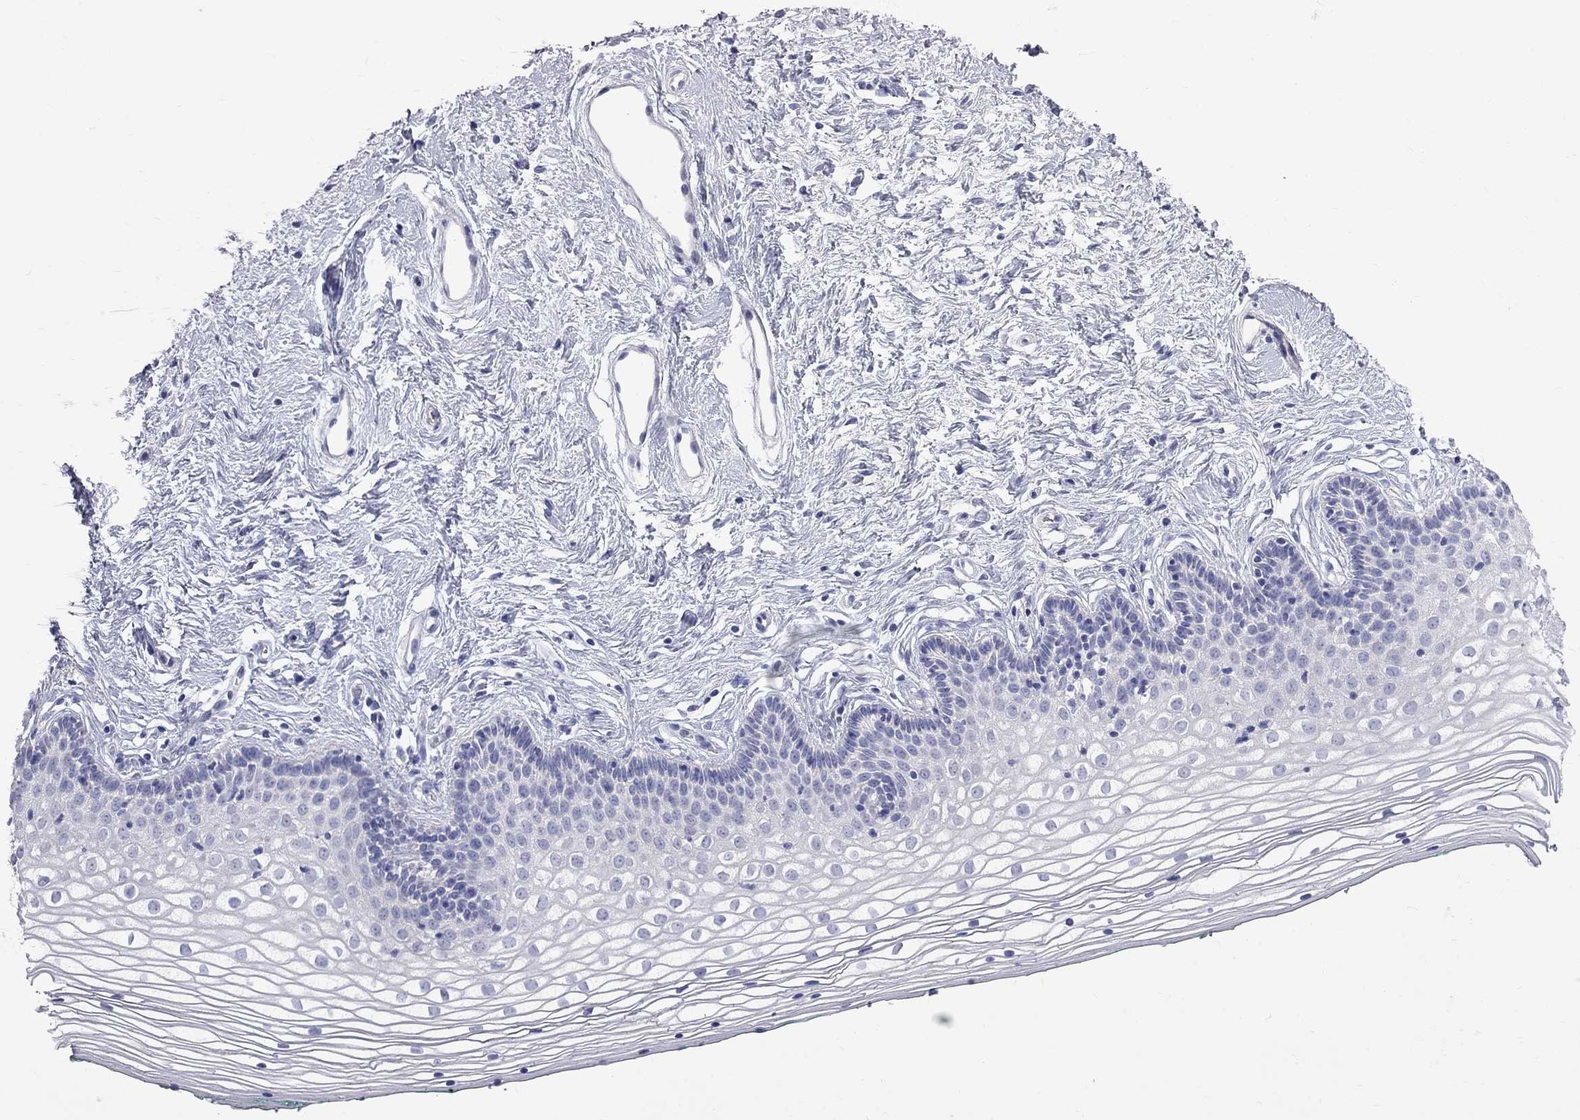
{"staining": {"intensity": "negative", "quantity": "none", "location": "none"}, "tissue": "vagina", "cell_type": "Squamous epithelial cells", "image_type": "normal", "snomed": [{"axis": "morphology", "description": "Normal tissue, NOS"}, {"axis": "topography", "description": "Vagina"}], "caption": "This is an IHC micrograph of unremarkable human vagina. There is no positivity in squamous epithelial cells.", "gene": "KCND2", "patient": {"sex": "female", "age": 36}}